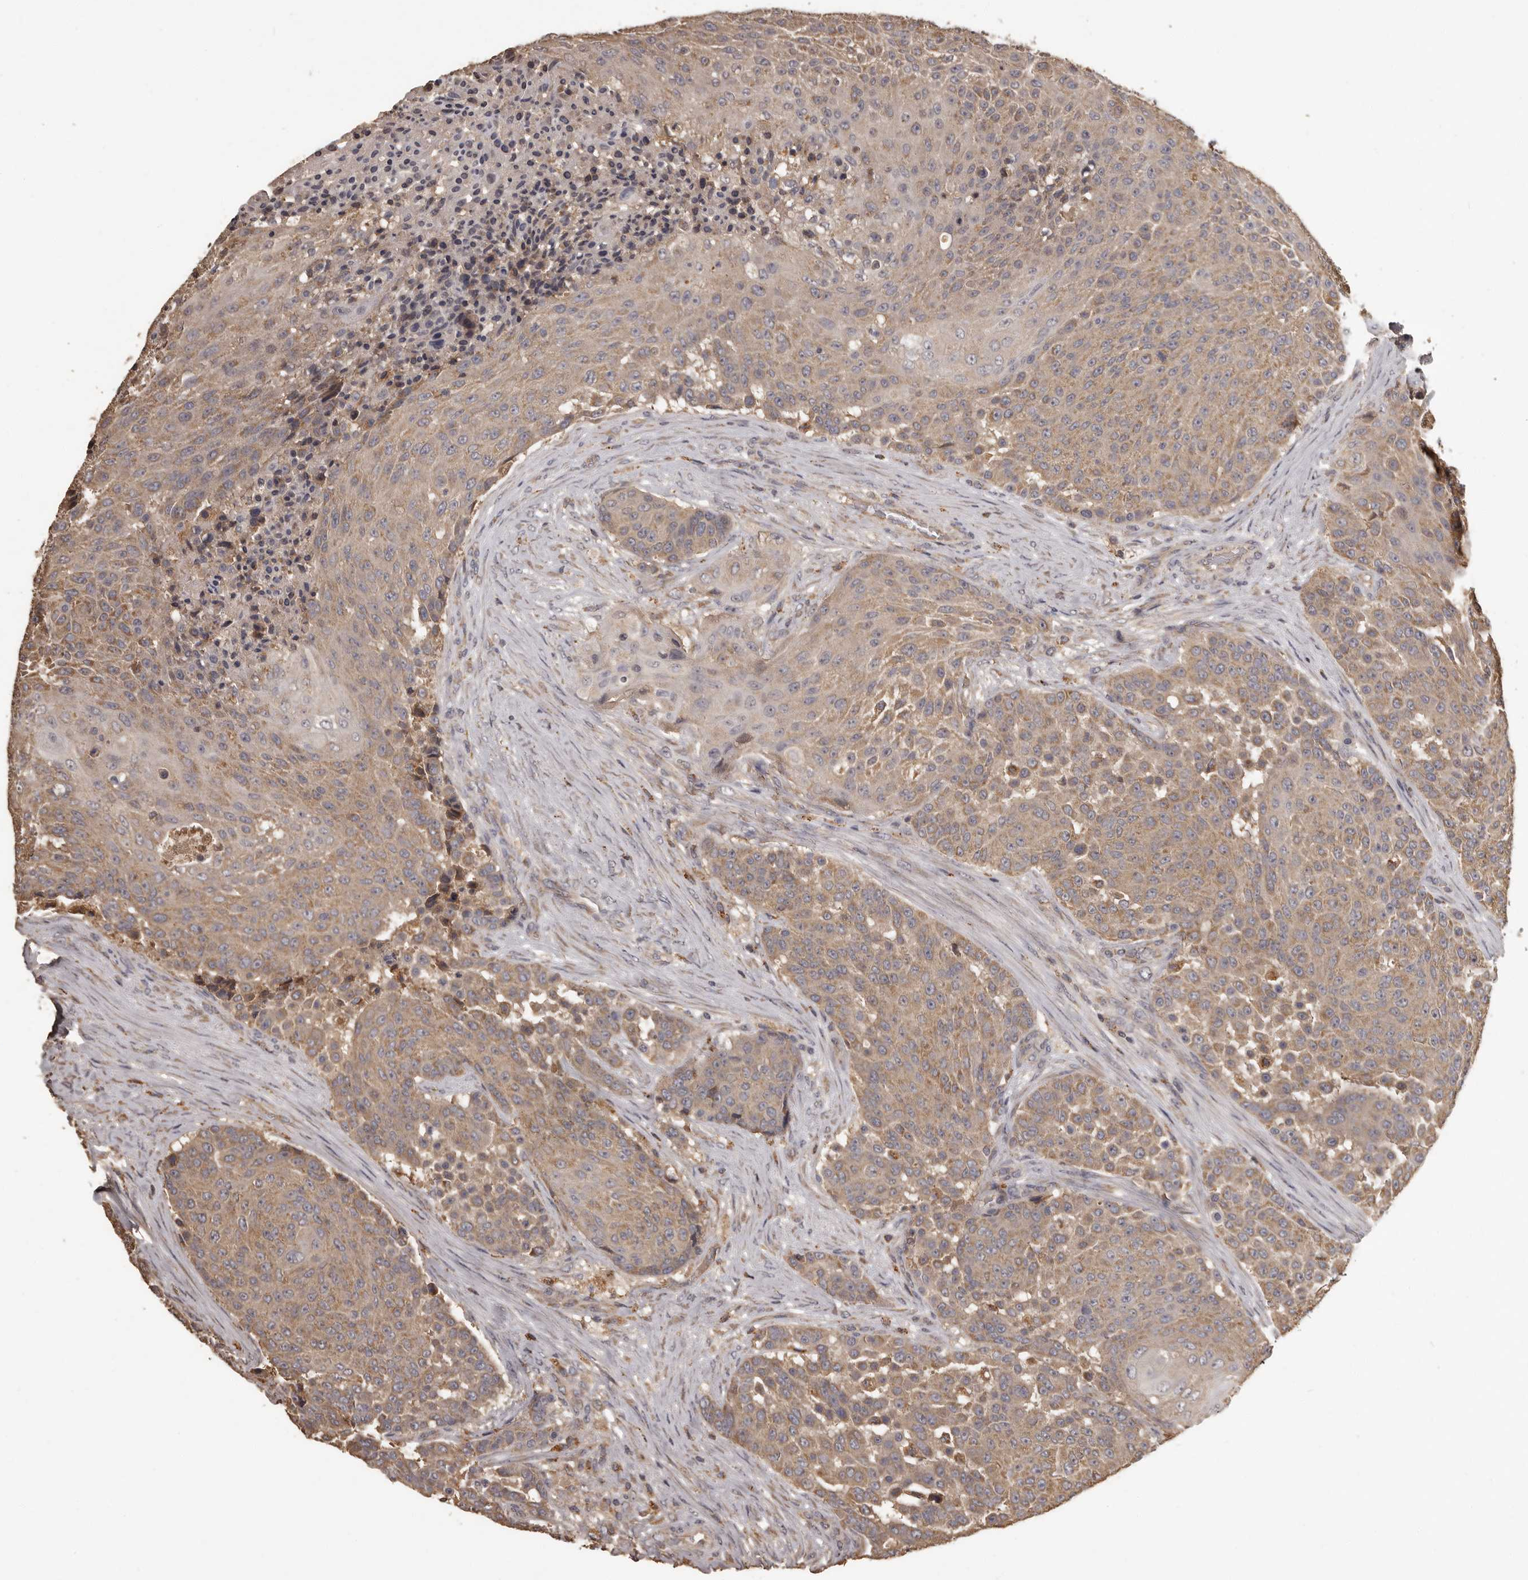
{"staining": {"intensity": "weak", "quantity": ">75%", "location": "cytoplasmic/membranous"}, "tissue": "urothelial cancer", "cell_type": "Tumor cells", "image_type": "cancer", "snomed": [{"axis": "morphology", "description": "Urothelial carcinoma, High grade"}, {"axis": "topography", "description": "Urinary bladder"}], "caption": "This is a histology image of immunohistochemistry staining of high-grade urothelial carcinoma, which shows weak expression in the cytoplasmic/membranous of tumor cells.", "gene": "MGAT5", "patient": {"sex": "female", "age": 63}}